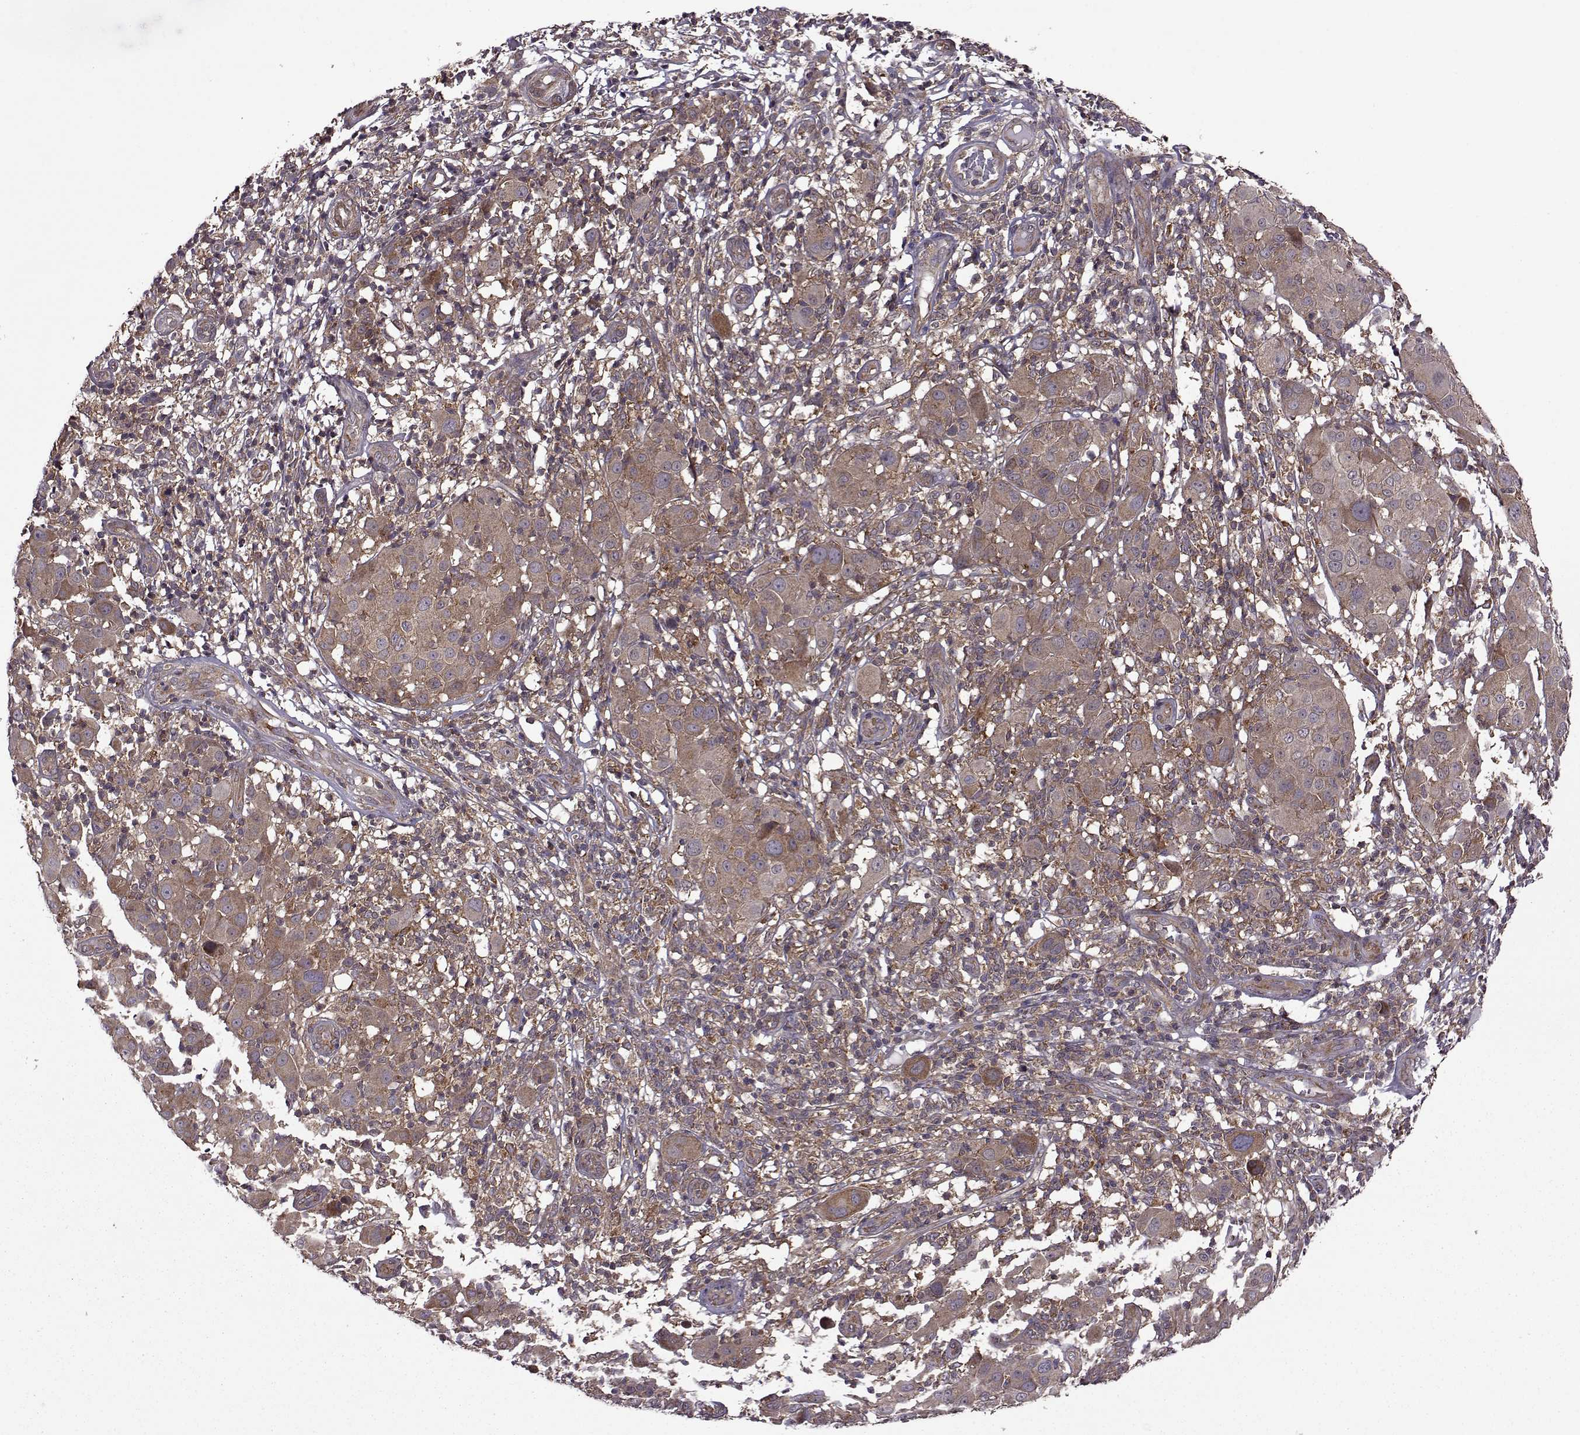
{"staining": {"intensity": "moderate", "quantity": ">75%", "location": "cytoplasmic/membranous"}, "tissue": "melanoma", "cell_type": "Tumor cells", "image_type": "cancer", "snomed": [{"axis": "morphology", "description": "Malignant melanoma, NOS"}, {"axis": "topography", "description": "Skin"}], "caption": "Melanoma tissue demonstrates moderate cytoplasmic/membranous staining in about >75% of tumor cells", "gene": "URI1", "patient": {"sex": "female", "age": 87}}